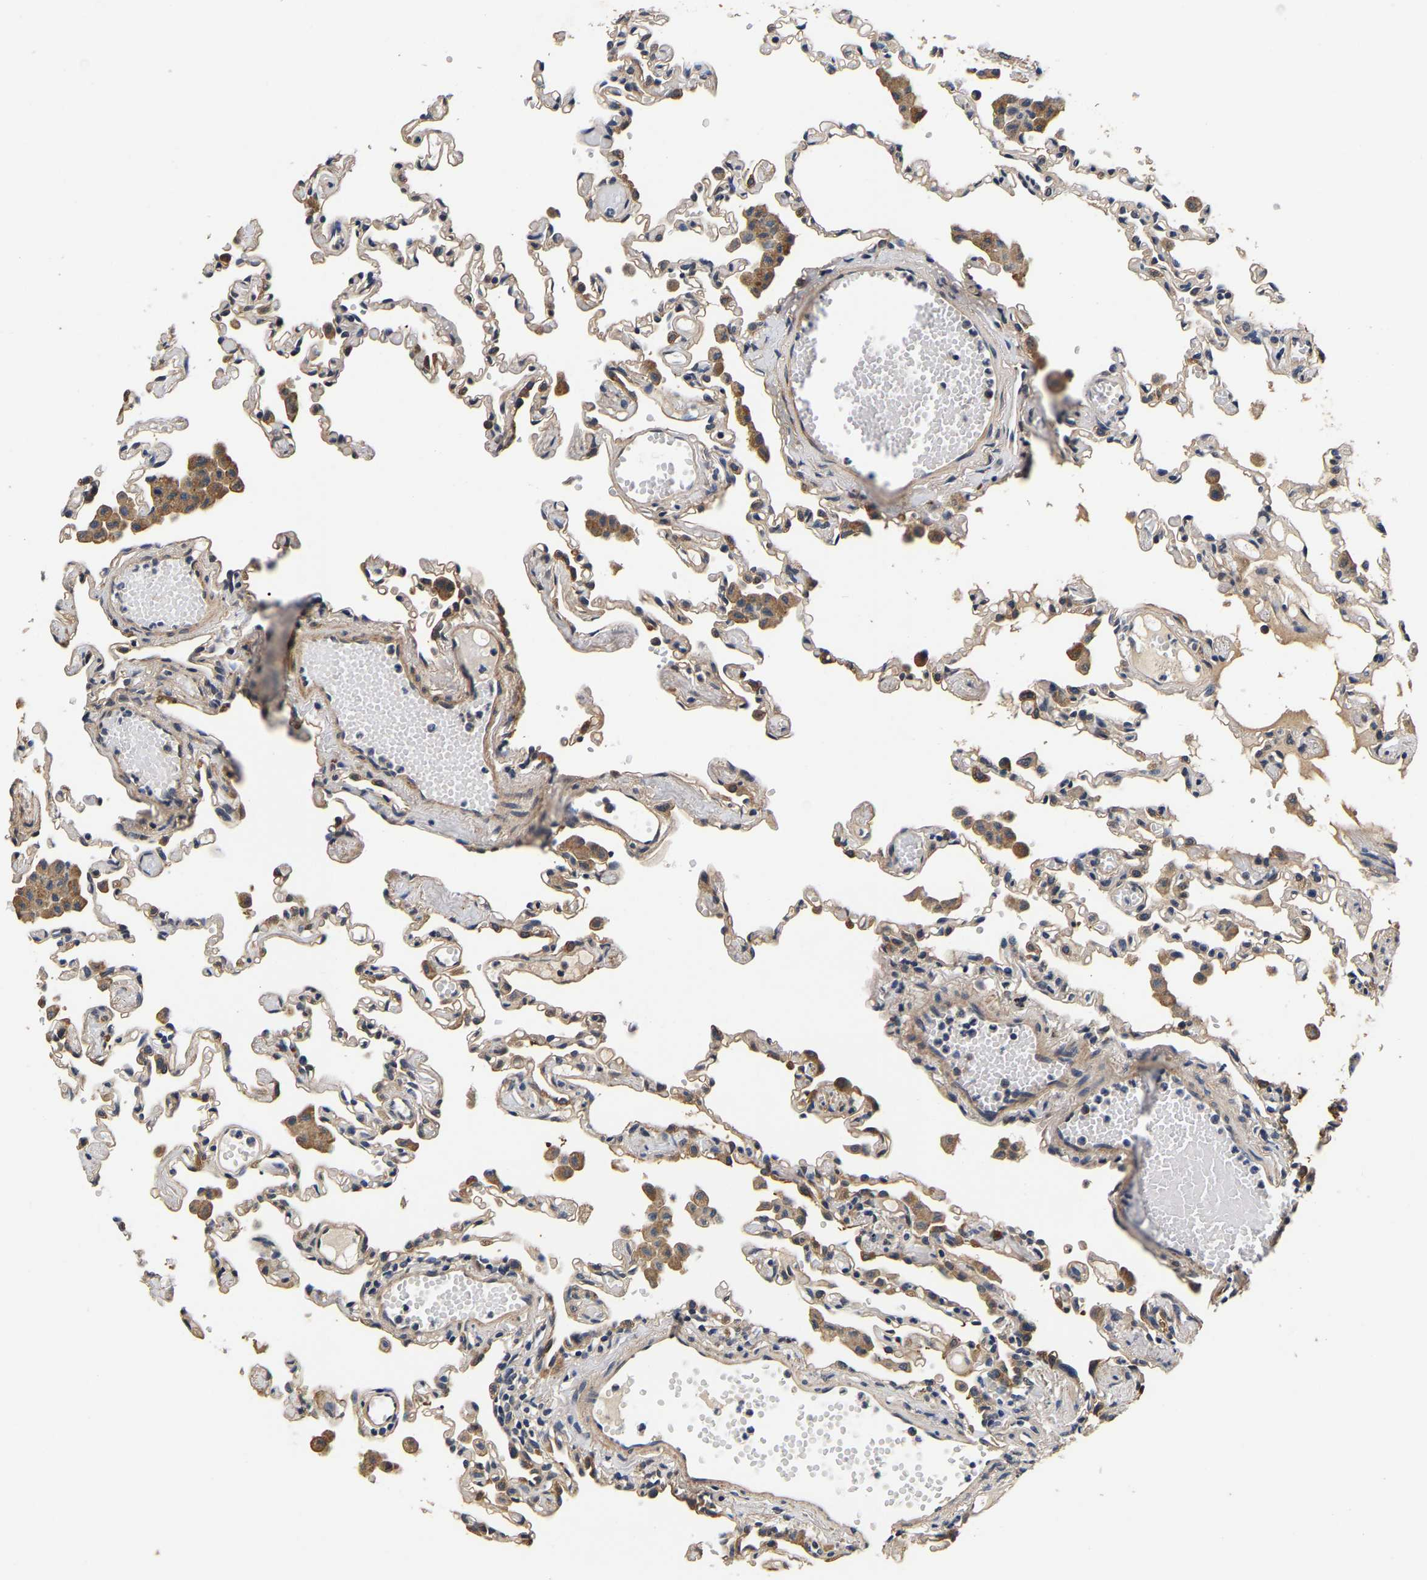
{"staining": {"intensity": "moderate", "quantity": "<25%", "location": "cytoplasmic/membranous"}, "tissue": "lung", "cell_type": "Alveolar cells", "image_type": "normal", "snomed": [{"axis": "morphology", "description": "Normal tissue, NOS"}, {"axis": "topography", "description": "Bronchus"}, {"axis": "topography", "description": "Lung"}], "caption": "Lung stained with DAB immunohistochemistry demonstrates low levels of moderate cytoplasmic/membranous positivity in approximately <25% of alveolar cells. Nuclei are stained in blue.", "gene": "RUVBL1", "patient": {"sex": "female", "age": 49}}